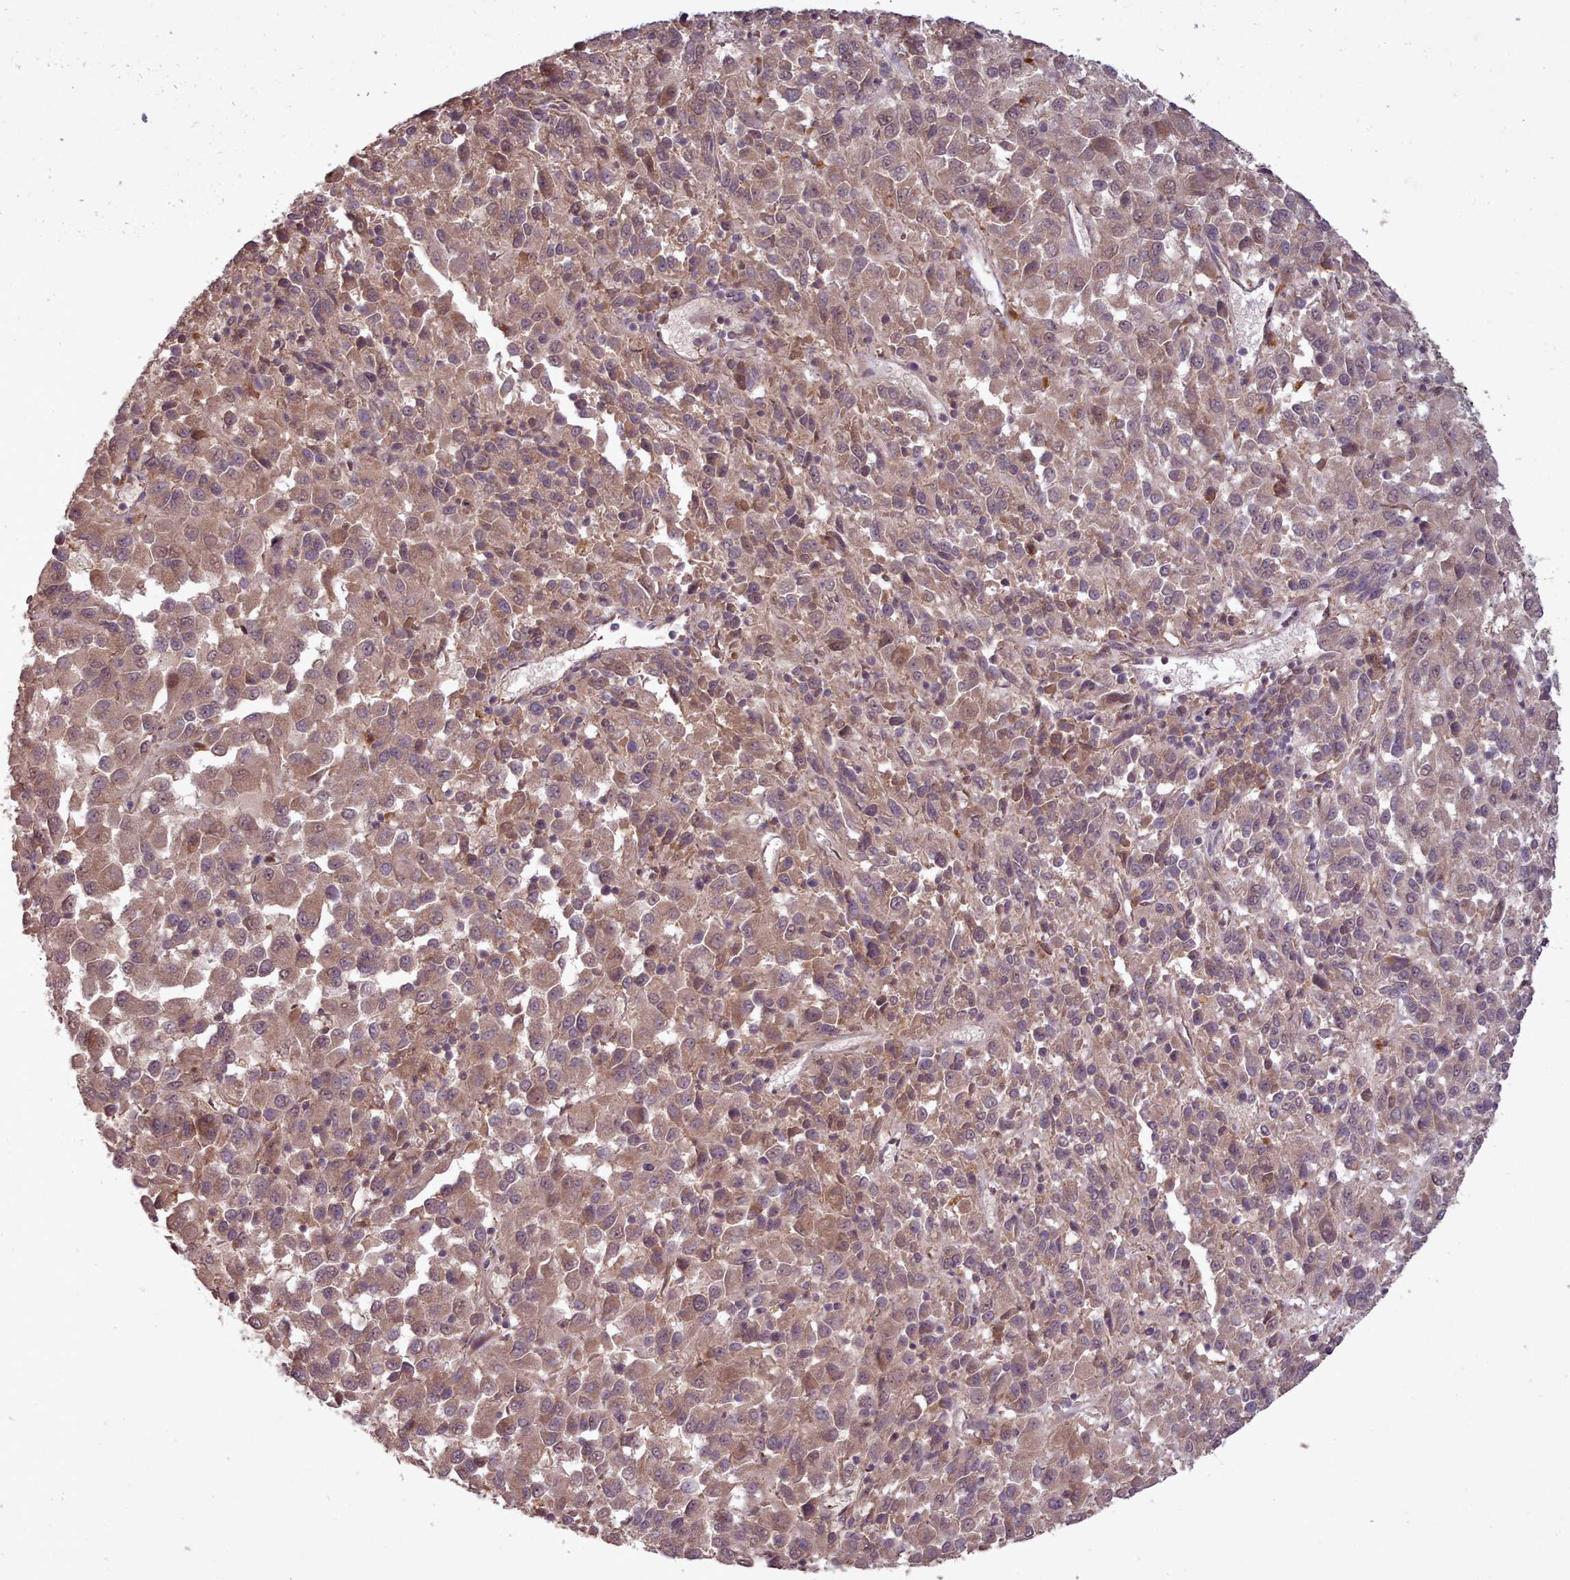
{"staining": {"intensity": "moderate", "quantity": "25%-75%", "location": "nuclear"}, "tissue": "melanoma", "cell_type": "Tumor cells", "image_type": "cancer", "snomed": [{"axis": "morphology", "description": "Malignant melanoma, Metastatic site"}, {"axis": "topography", "description": "Lung"}], "caption": "Immunohistochemistry (DAB (3,3'-diaminobenzidine)) staining of human malignant melanoma (metastatic site) displays moderate nuclear protein positivity in about 25%-75% of tumor cells.", "gene": "CDC6", "patient": {"sex": "male", "age": 64}}